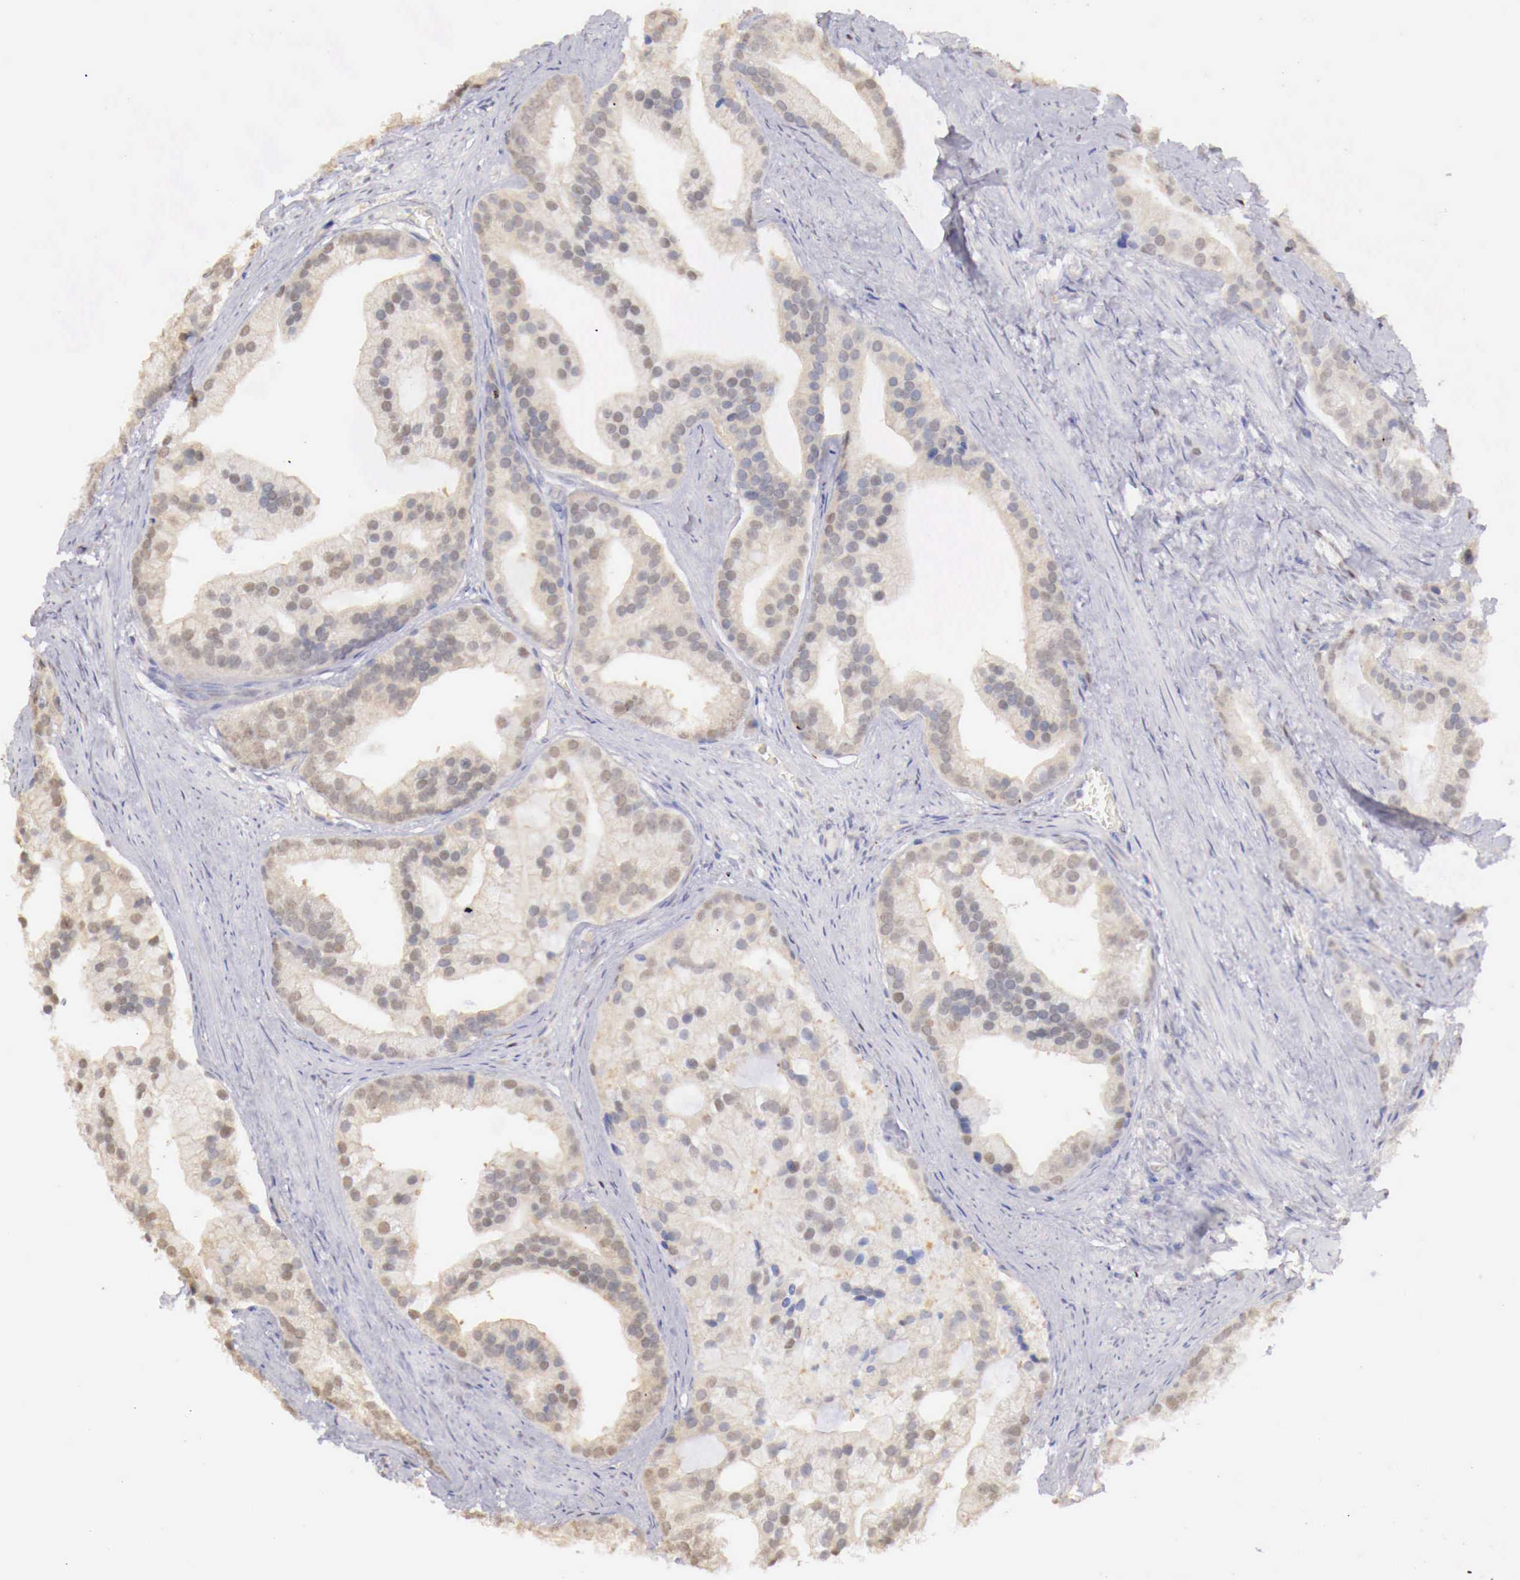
{"staining": {"intensity": "weak", "quantity": "25%-75%", "location": "cytoplasmic/membranous,nuclear"}, "tissue": "prostate cancer", "cell_type": "Tumor cells", "image_type": "cancer", "snomed": [{"axis": "morphology", "description": "Adenocarcinoma, Medium grade"}, {"axis": "topography", "description": "Prostate"}], "caption": "Immunohistochemical staining of human prostate cancer demonstrates weak cytoplasmic/membranous and nuclear protein expression in about 25%-75% of tumor cells.", "gene": "UBA1", "patient": {"sex": "male", "age": 65}}